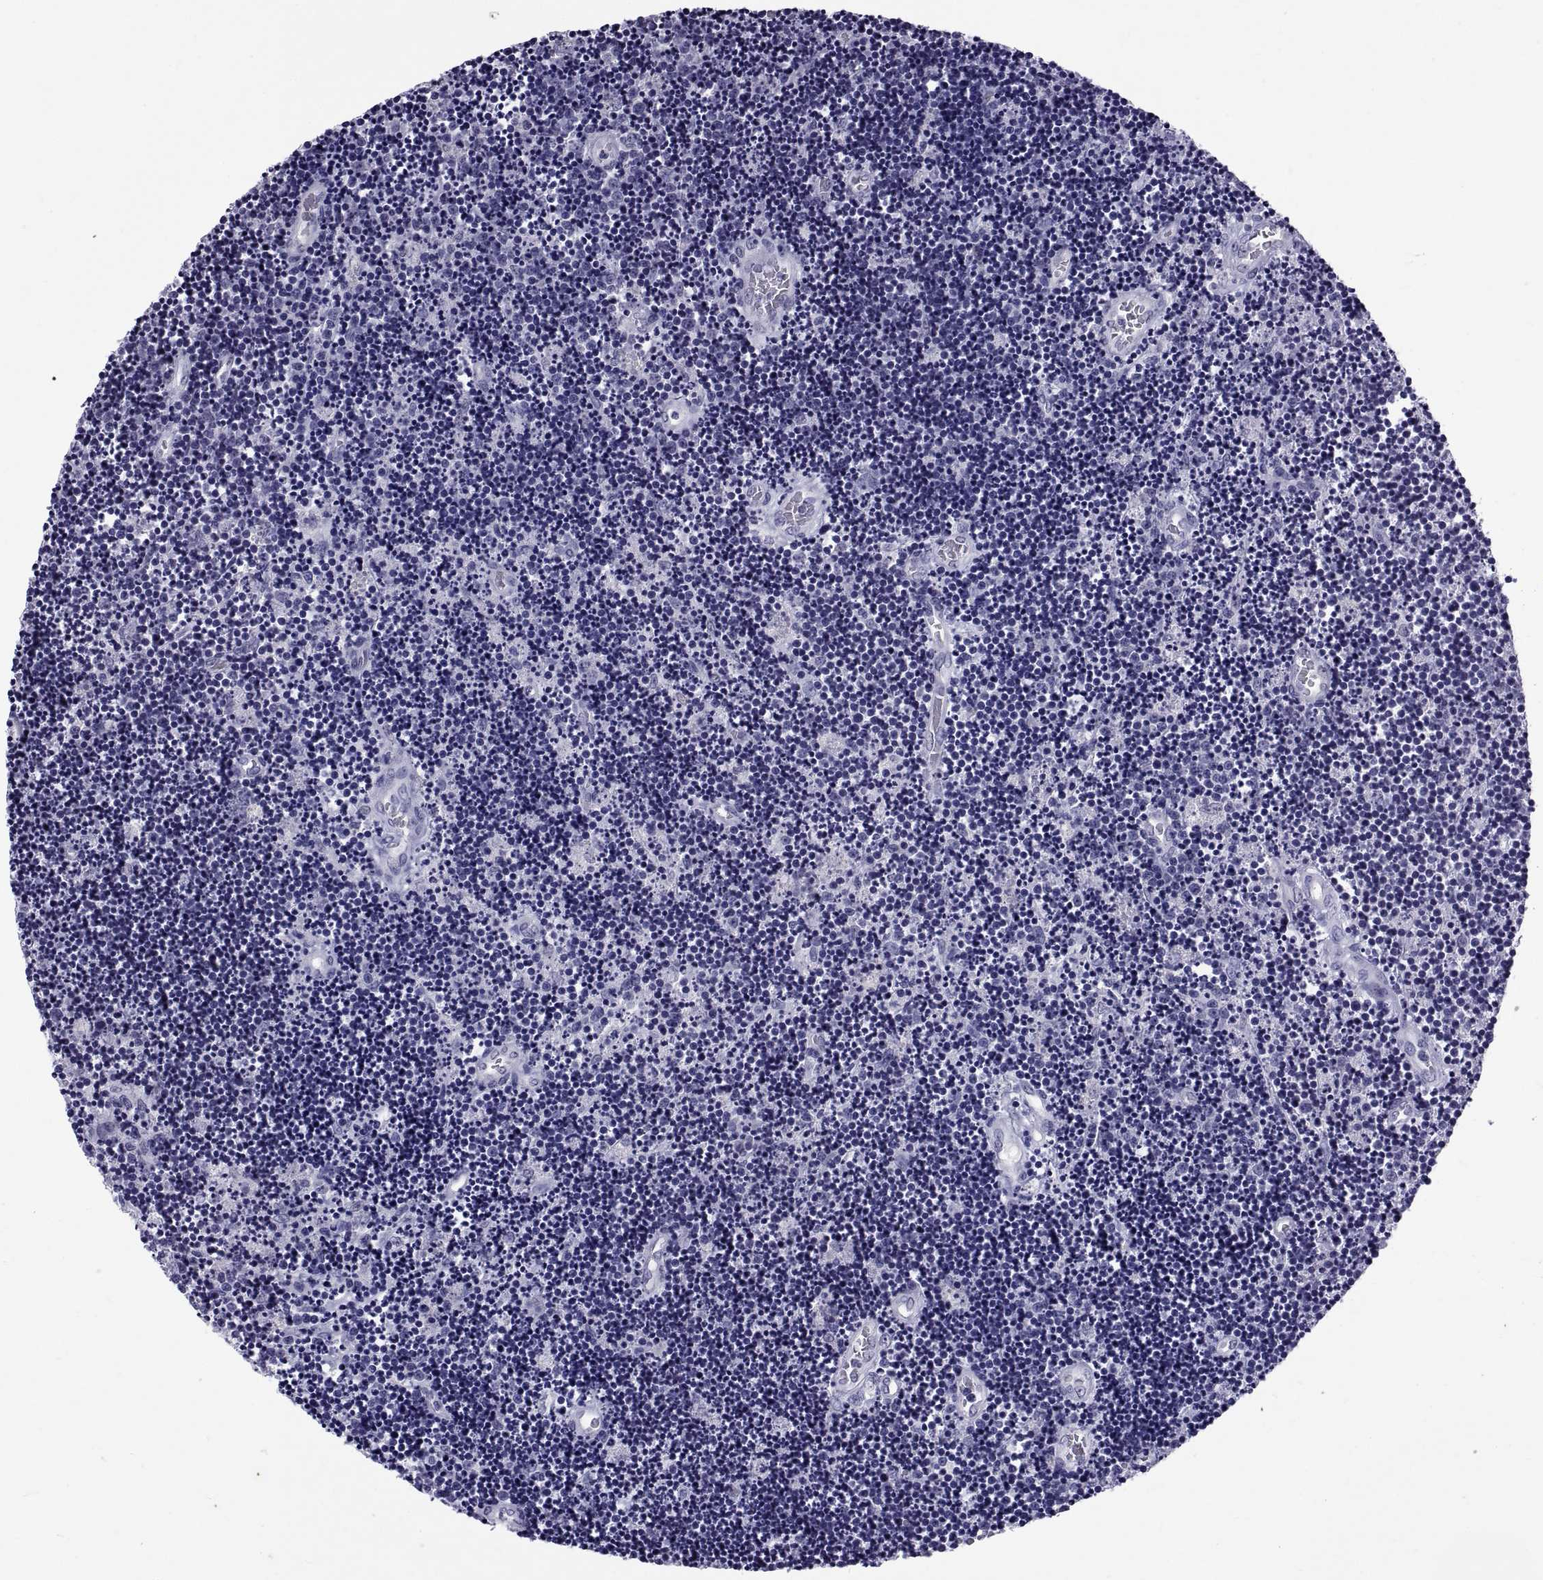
{"staining": {"intensity": "negative", "quantity": "none", "location": "none"}, "tissue": "lymphoma", "cell_type": "Tumor cells", "image_type": "cancer", "snomed": [{"axis": "morphology", "description": "Malignant lymphoma, non-Hodgkin's type, Low grade"}, {"axis": "topography", "description": "Brain"}], "caption": "There is no significant positivity in tumor cells of lymphoma.", "gene": "TGFBR3L", "patient": {"sex": "female", "age": 66}}